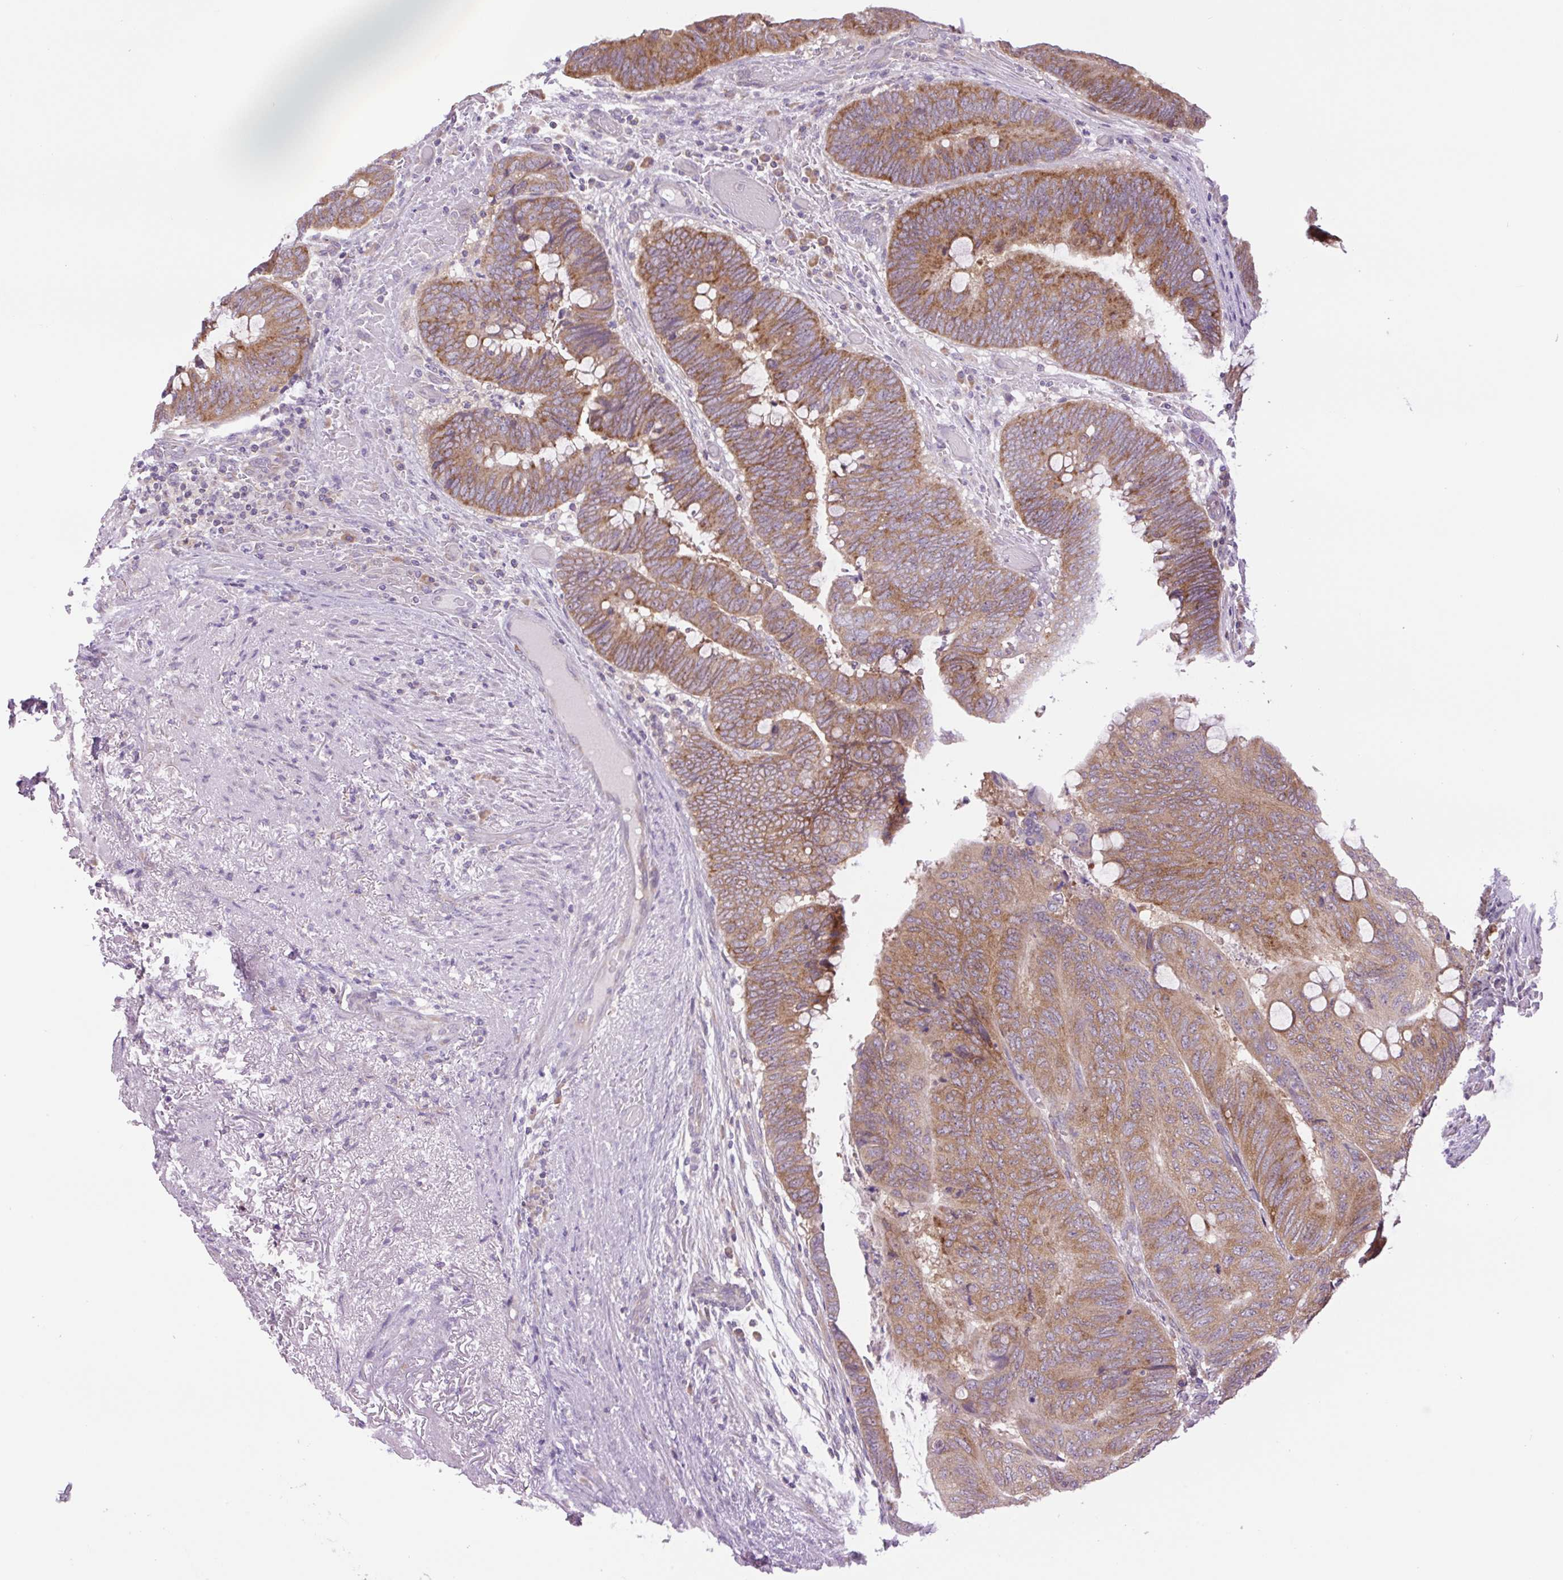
{"staining": {"intensity": "moderate", "quantity": ">75%", "location": "cytoplasmic/membranous"}, "tissue": "colorectal cancer", "cell_type": "Tumor cells", "image_type": "cancer", "snomed": [{"axis": "morphology", "description": "Normal tissue, NOS"}, {"axis": "morphology", "description": "Adenocarcinoma, NOS"}, {"axis": "topography", "description": "Rectum"}, {"axis": "topography", "description": "Peripheral nerve tissue"}], "caption": "DAB (3,3'-diaminobenzidine) immunohistochemical staining of human colorectal cancer shows moderate cytoplasmic/membranous protein expression in approximately >75% of tumor cells.", "gene": "MINK1", "patient": {"sex": "male", "age": 92}}